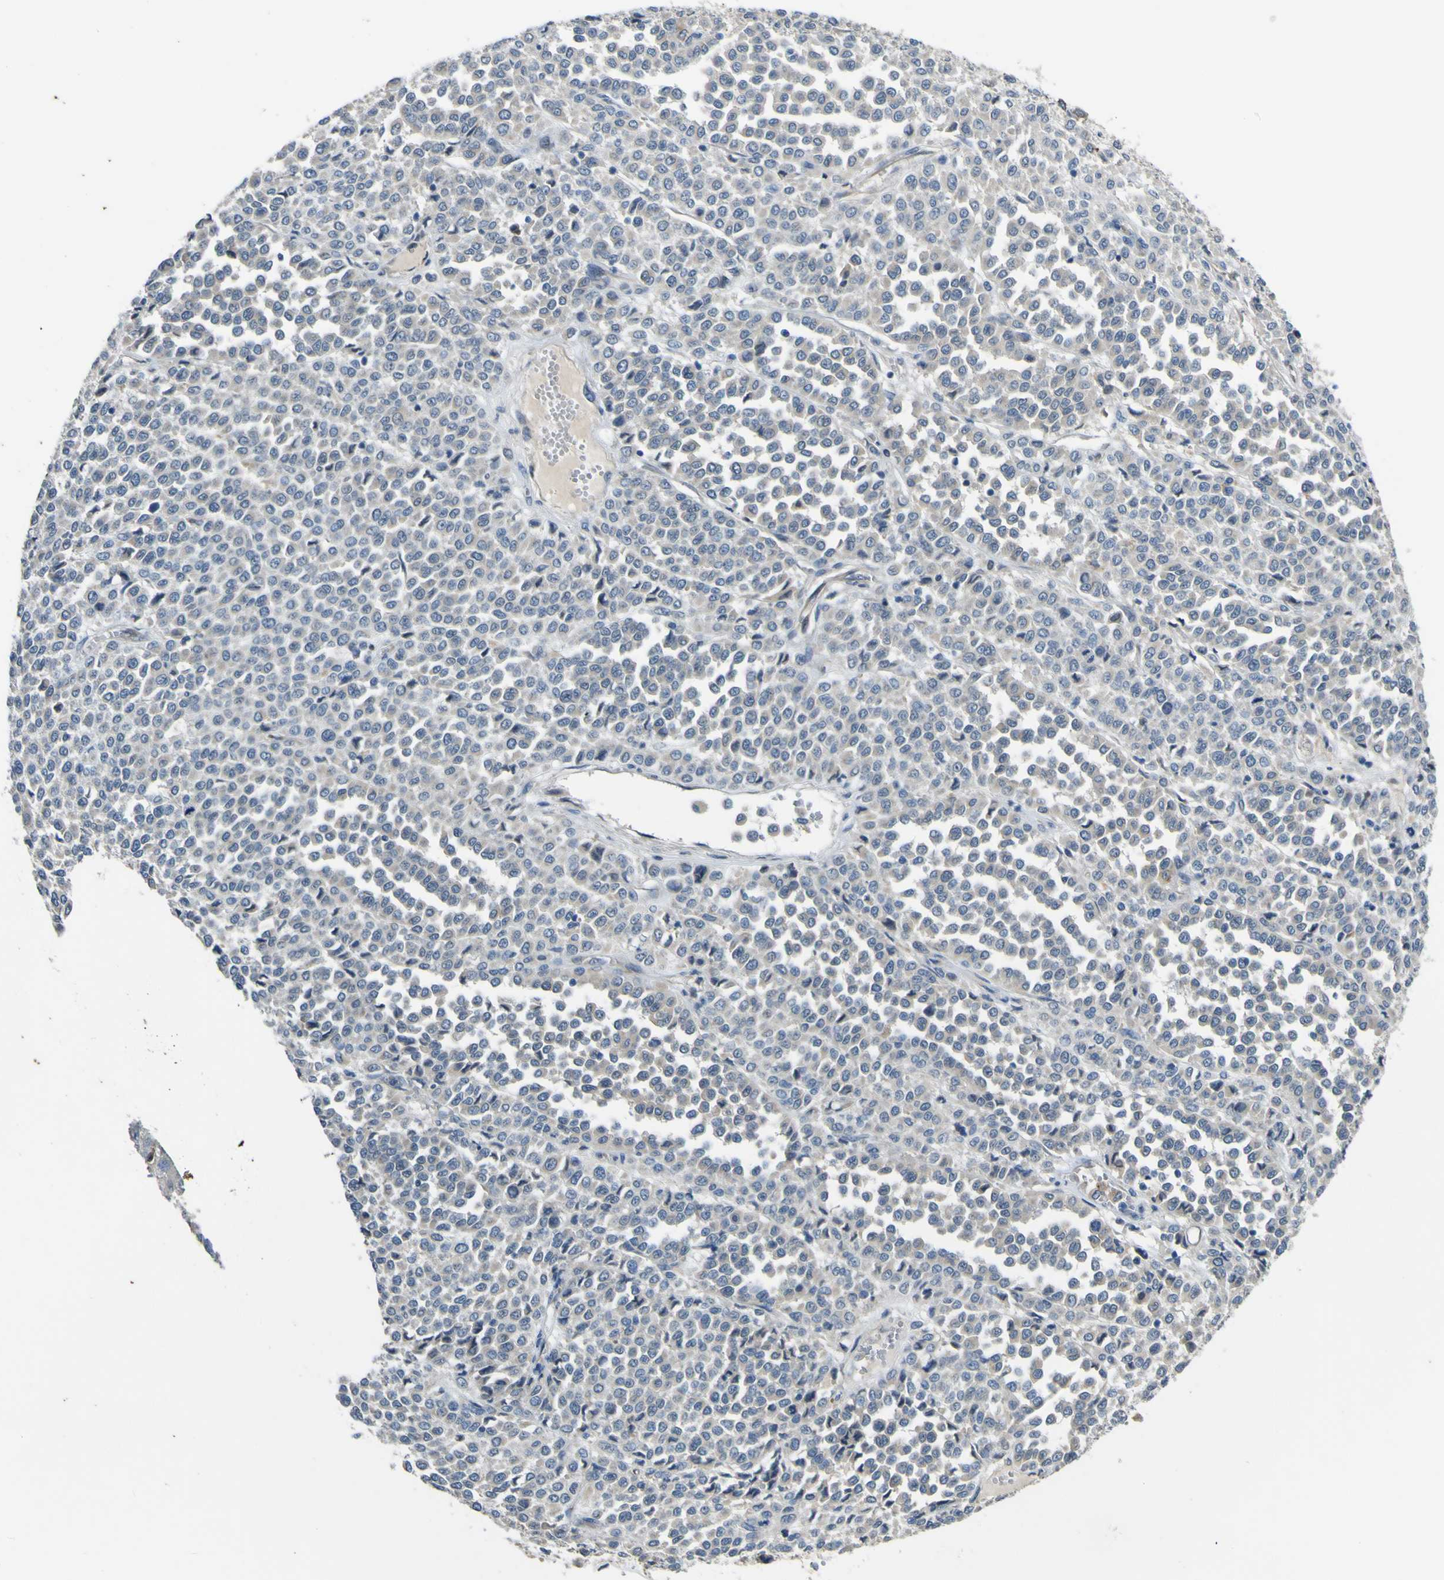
{"staining": {"intensity": "negative", "quantity": "none", "location": "none"}, "tissue": "melanoma", "cell_type": "Tumor cells", "image_type": "cancer", "snomed": [{"axis": "morphology", "description": "Malignant melanoma, Metastatic site"}, {"axis": "topography", "description": "Pancreas"}], "caption": "A high-resolution micrograph shows immunohistochemistry staining of malignant melanoma (metastatic site), which reveals no significant positivity in tumor cells.", "gene": "LDLR", "patient": {"sex": "female", "age": 30}}